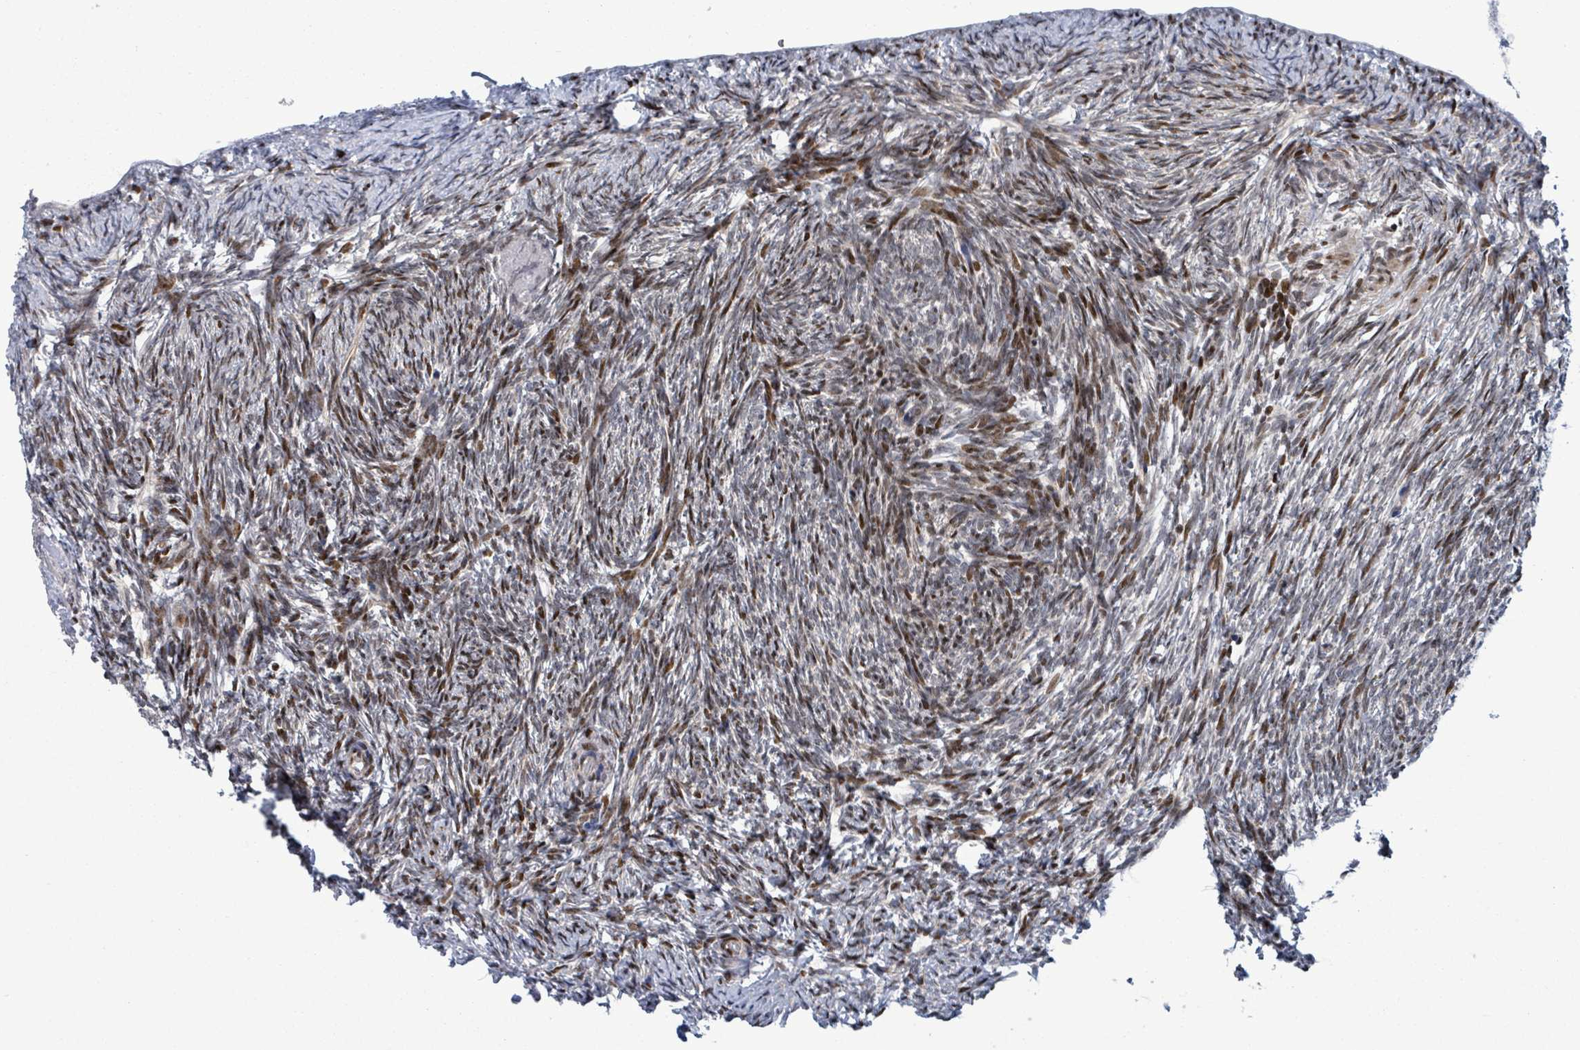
{"staining": {"intensity": "moderate", "quantity": "25%-75%", "location": "nuclear"}, "tissue": "ovary", "cell_type": "Follicle cells", "image_type": "normal", "snomed": [{"axis": "morphology", "description": "Normal tissue, NOS"}, {"axis": "topography", "description": "Ovary"}], "caption": "A brown stain shows moderate nuclear positivity of a protein in follicle cells of unremarkable human ovary.", "gene": "FNDC4", "patient": {"sex": "female", "age": 51}}